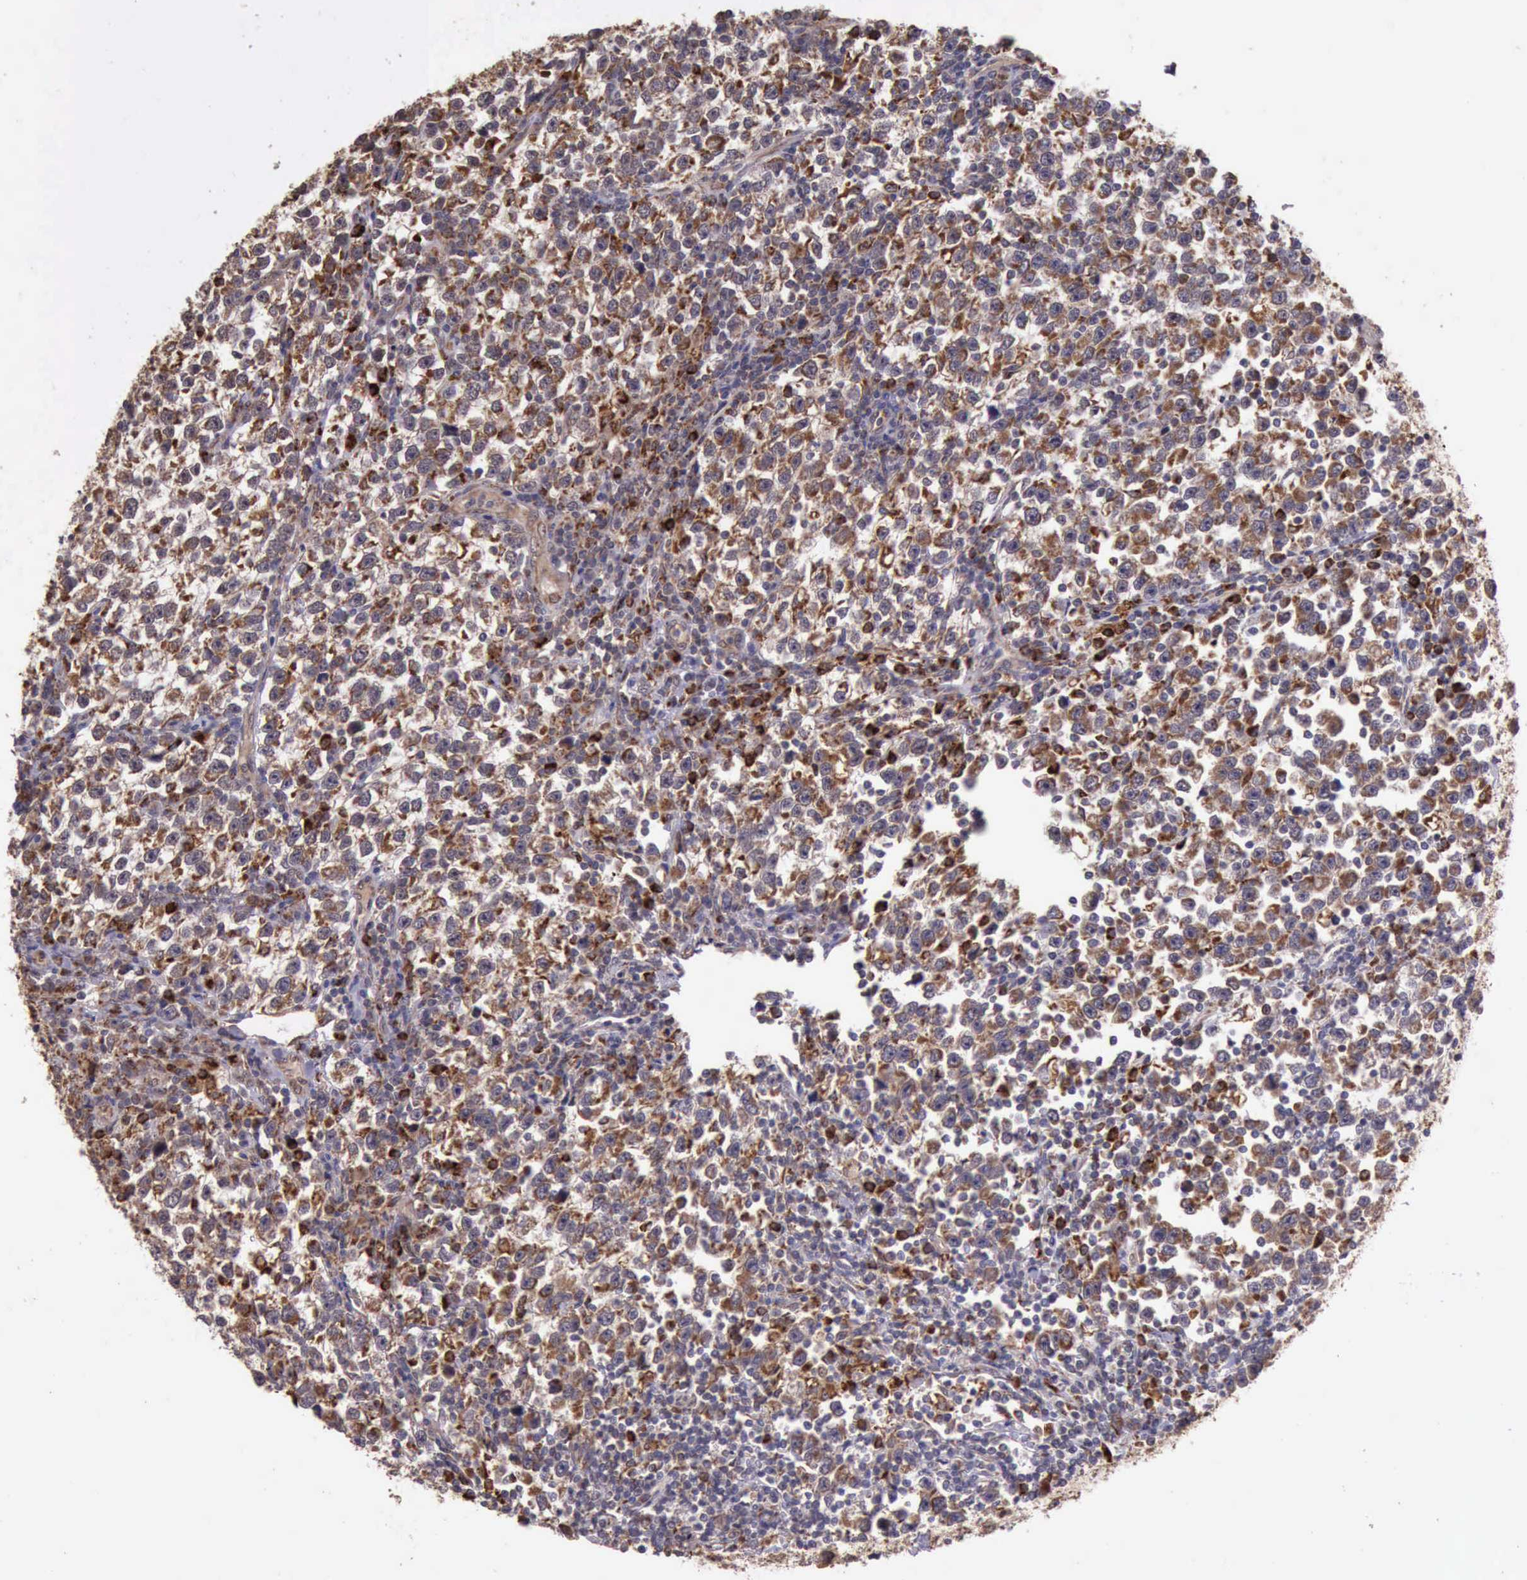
{"staining": {"intensity": "moderate", "quantity": ">75%", "location": "cytoplasmic/membranous"}, "tissue": "testis cancer", "cell_type": "Tumor cells", "image_type": "cancer", "snomed": [{"axis": "morphology", "description": "Seminoma, NOS"}, {"axis": "topography", "description": "Testis"}], "caption": "Seminoma (testis) stained for a protein demonstrates moderate cytoplasmic/membranous positivity in tumor cells.", "gene": "ARMCX3", "patient": {"sex": "male", "age": 43}}